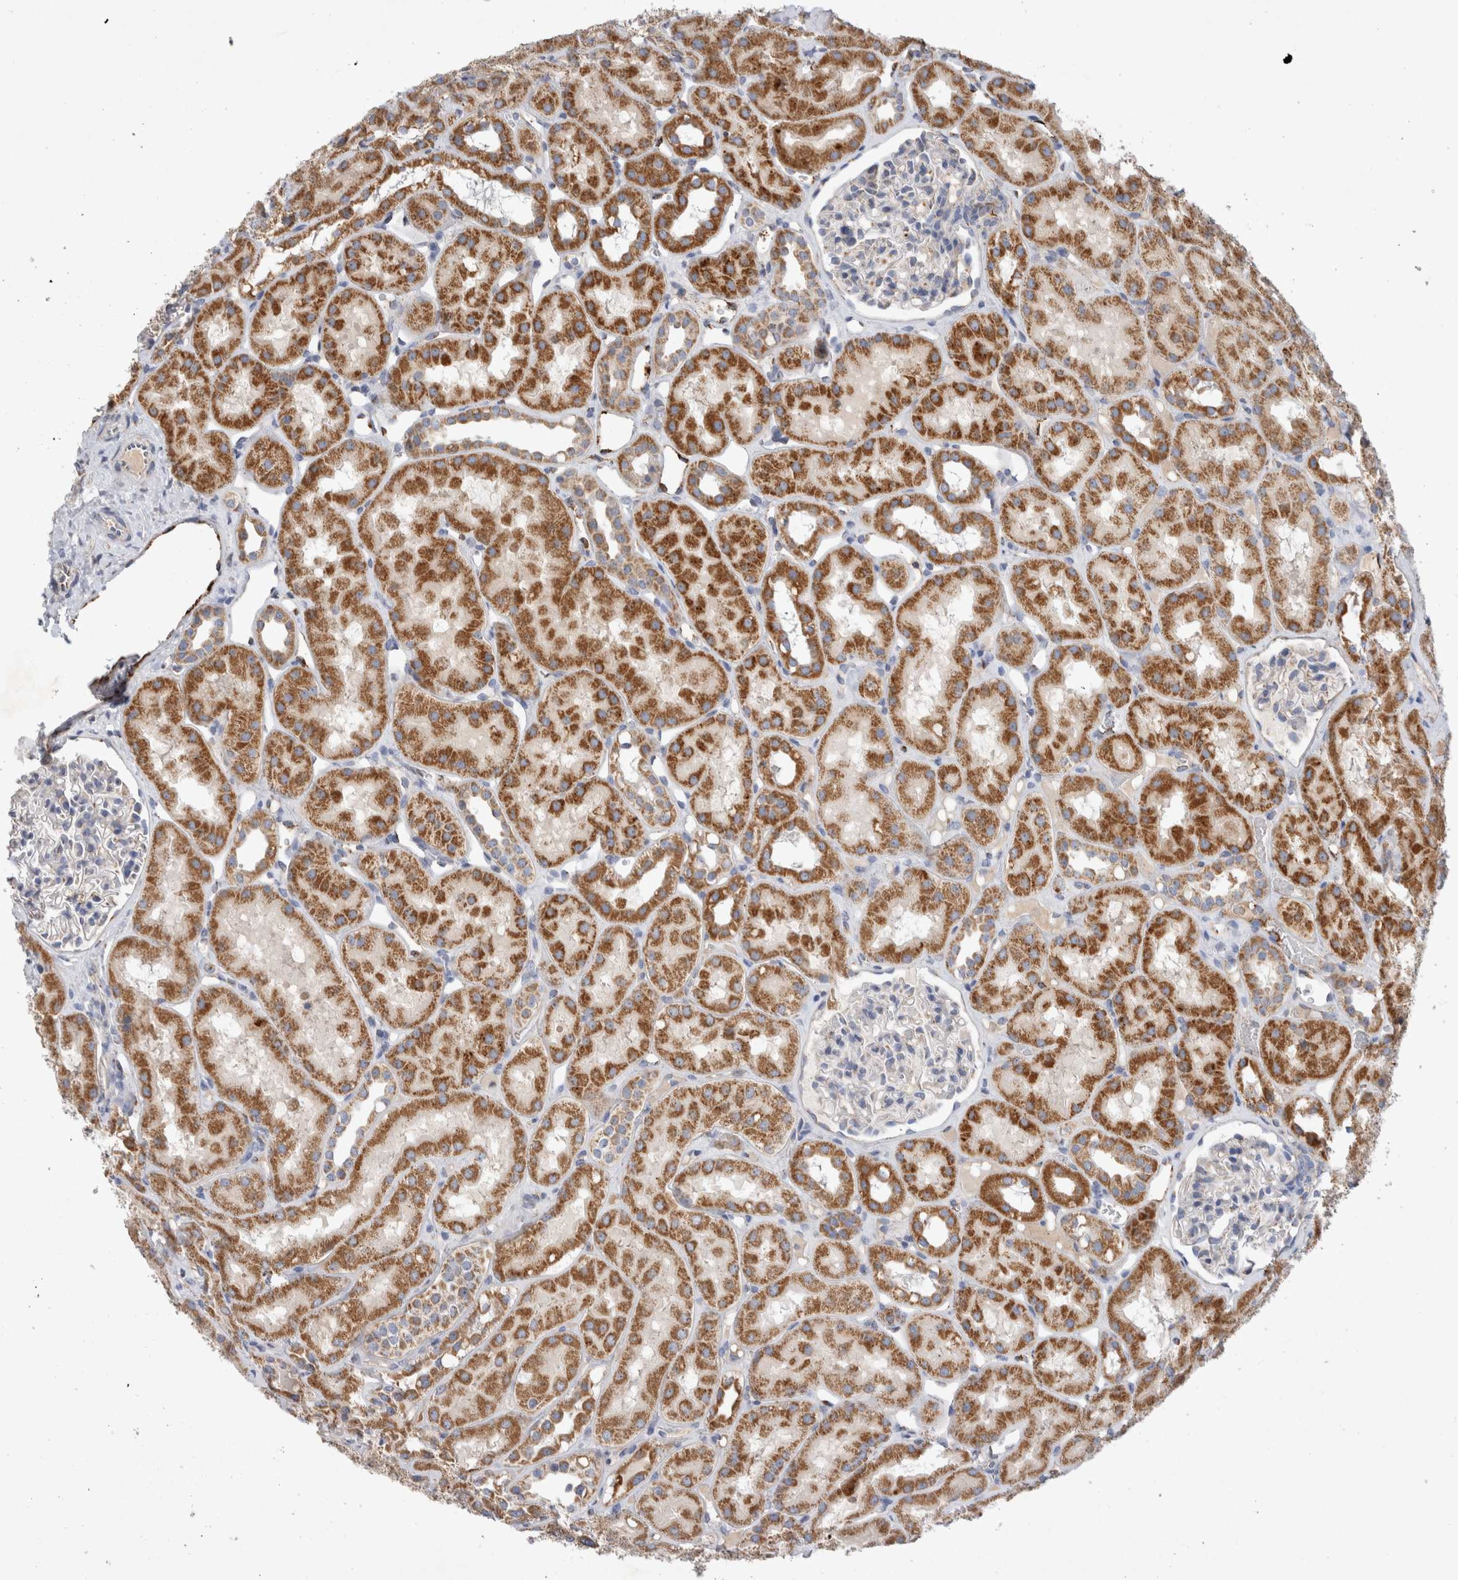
{"staining": {"intensity": "negative", "quantity": "none", "location": "none"}, "tissue": "kidney", "cell_type": "Cells in glomeruli", "image_type": "normal", "snomed": [{"axis": "morphology", "description": "Normal tissue, NOS"}, {"axis": "topography", "description": "Kidney"}], "caption": "Human kidney stained for a protein using IHC demonstrates no staining in cells in glomeruli.", "gene": "IARS2", "patient": {"sex": "male", "age": 16}}